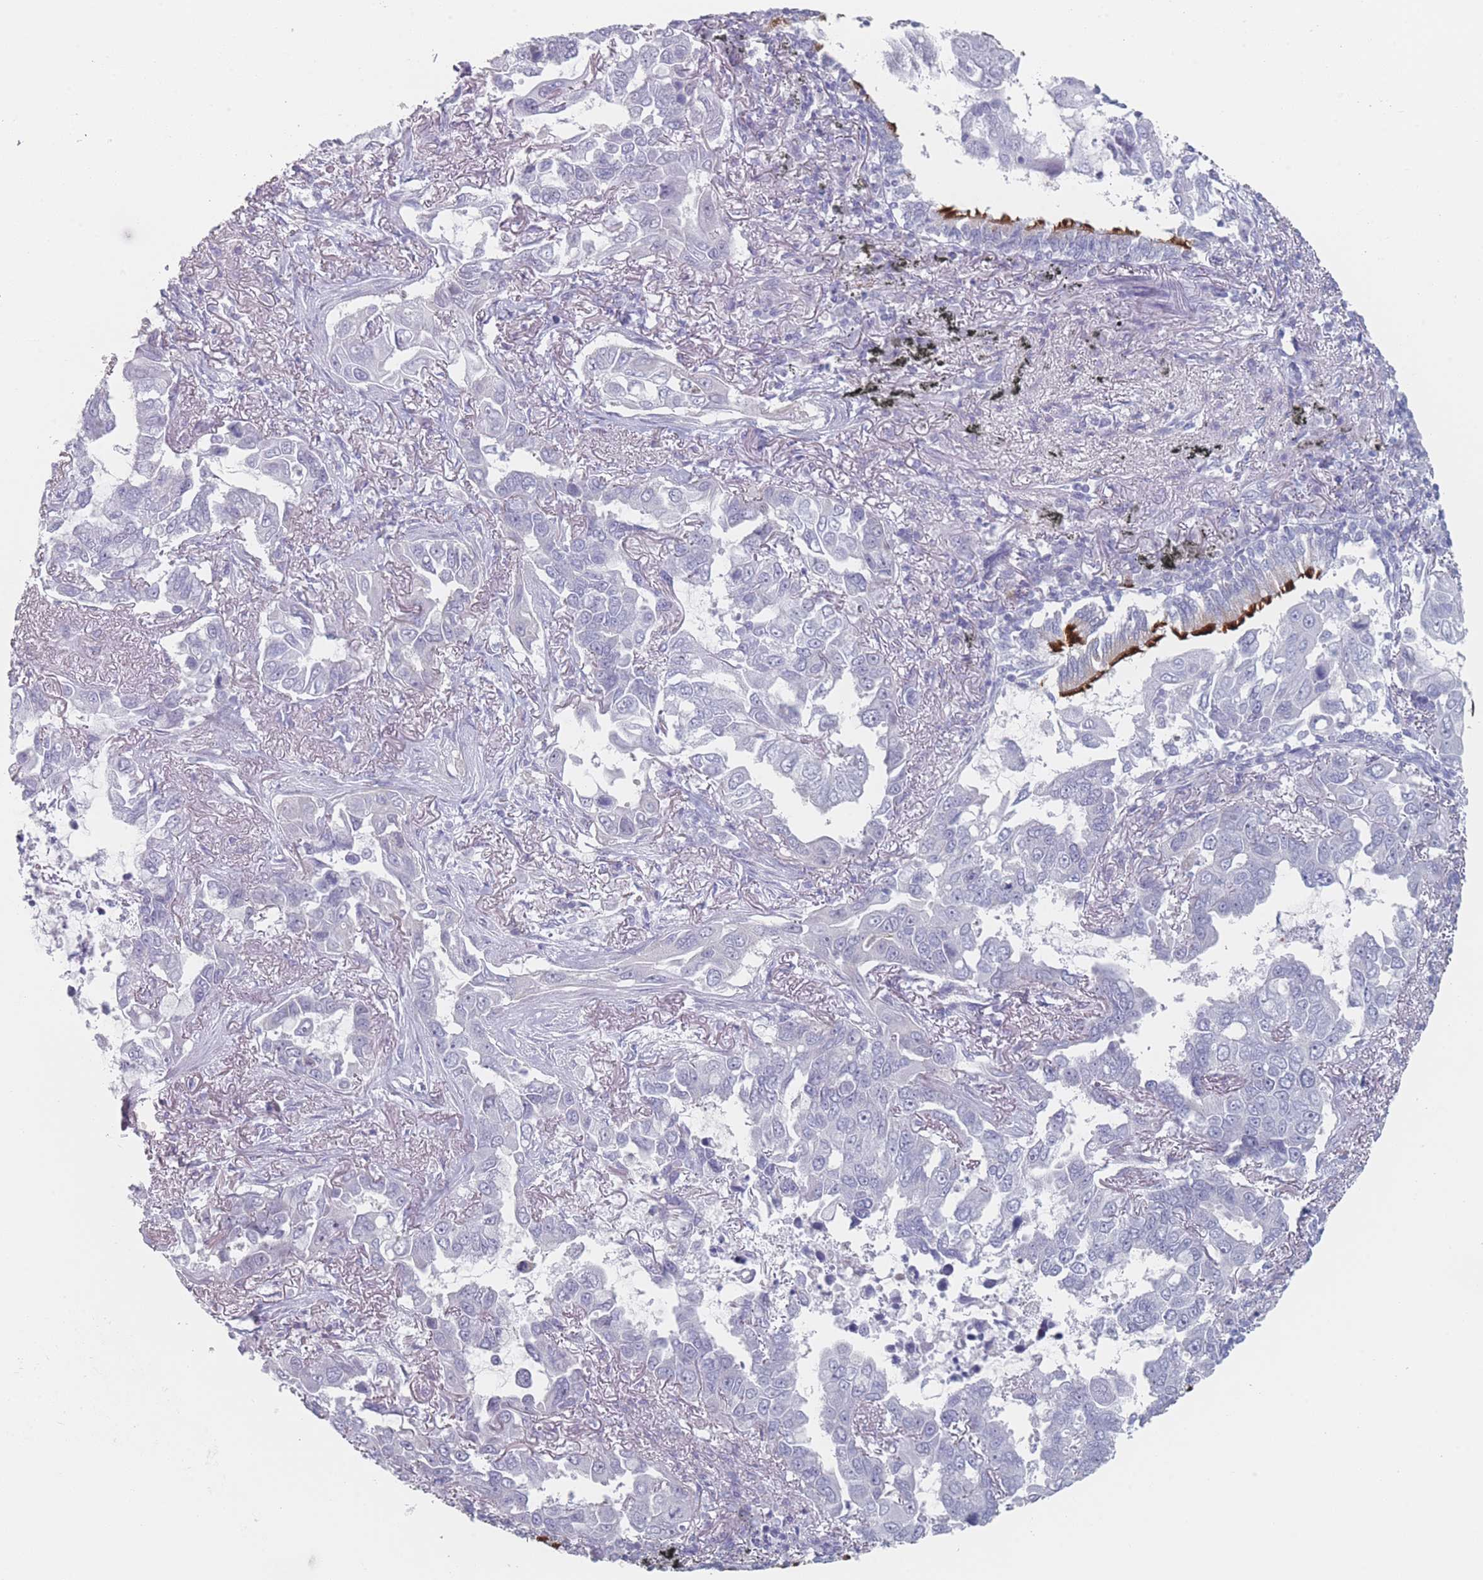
{"staining": {"intensity": "negative", "quantity": "none", "location": "none"}, "tissue": "lung cancer", "cell_type": "Tumor cells", "image_type": "cancer", "snomed": [{"axis": "morphology", "description": "Adenocarcinoma, NOS"}, {"axis": "topography", "description": "Lung"}], "caption": "DAB (3,3'-diaminobenzidine) immunohistochemical staining of lung cancer (adenocarcinoma) exhibits no significant expression in tumor cells.", "gene": "RNF4", "patient": {"sex": "male", "age": 64}}